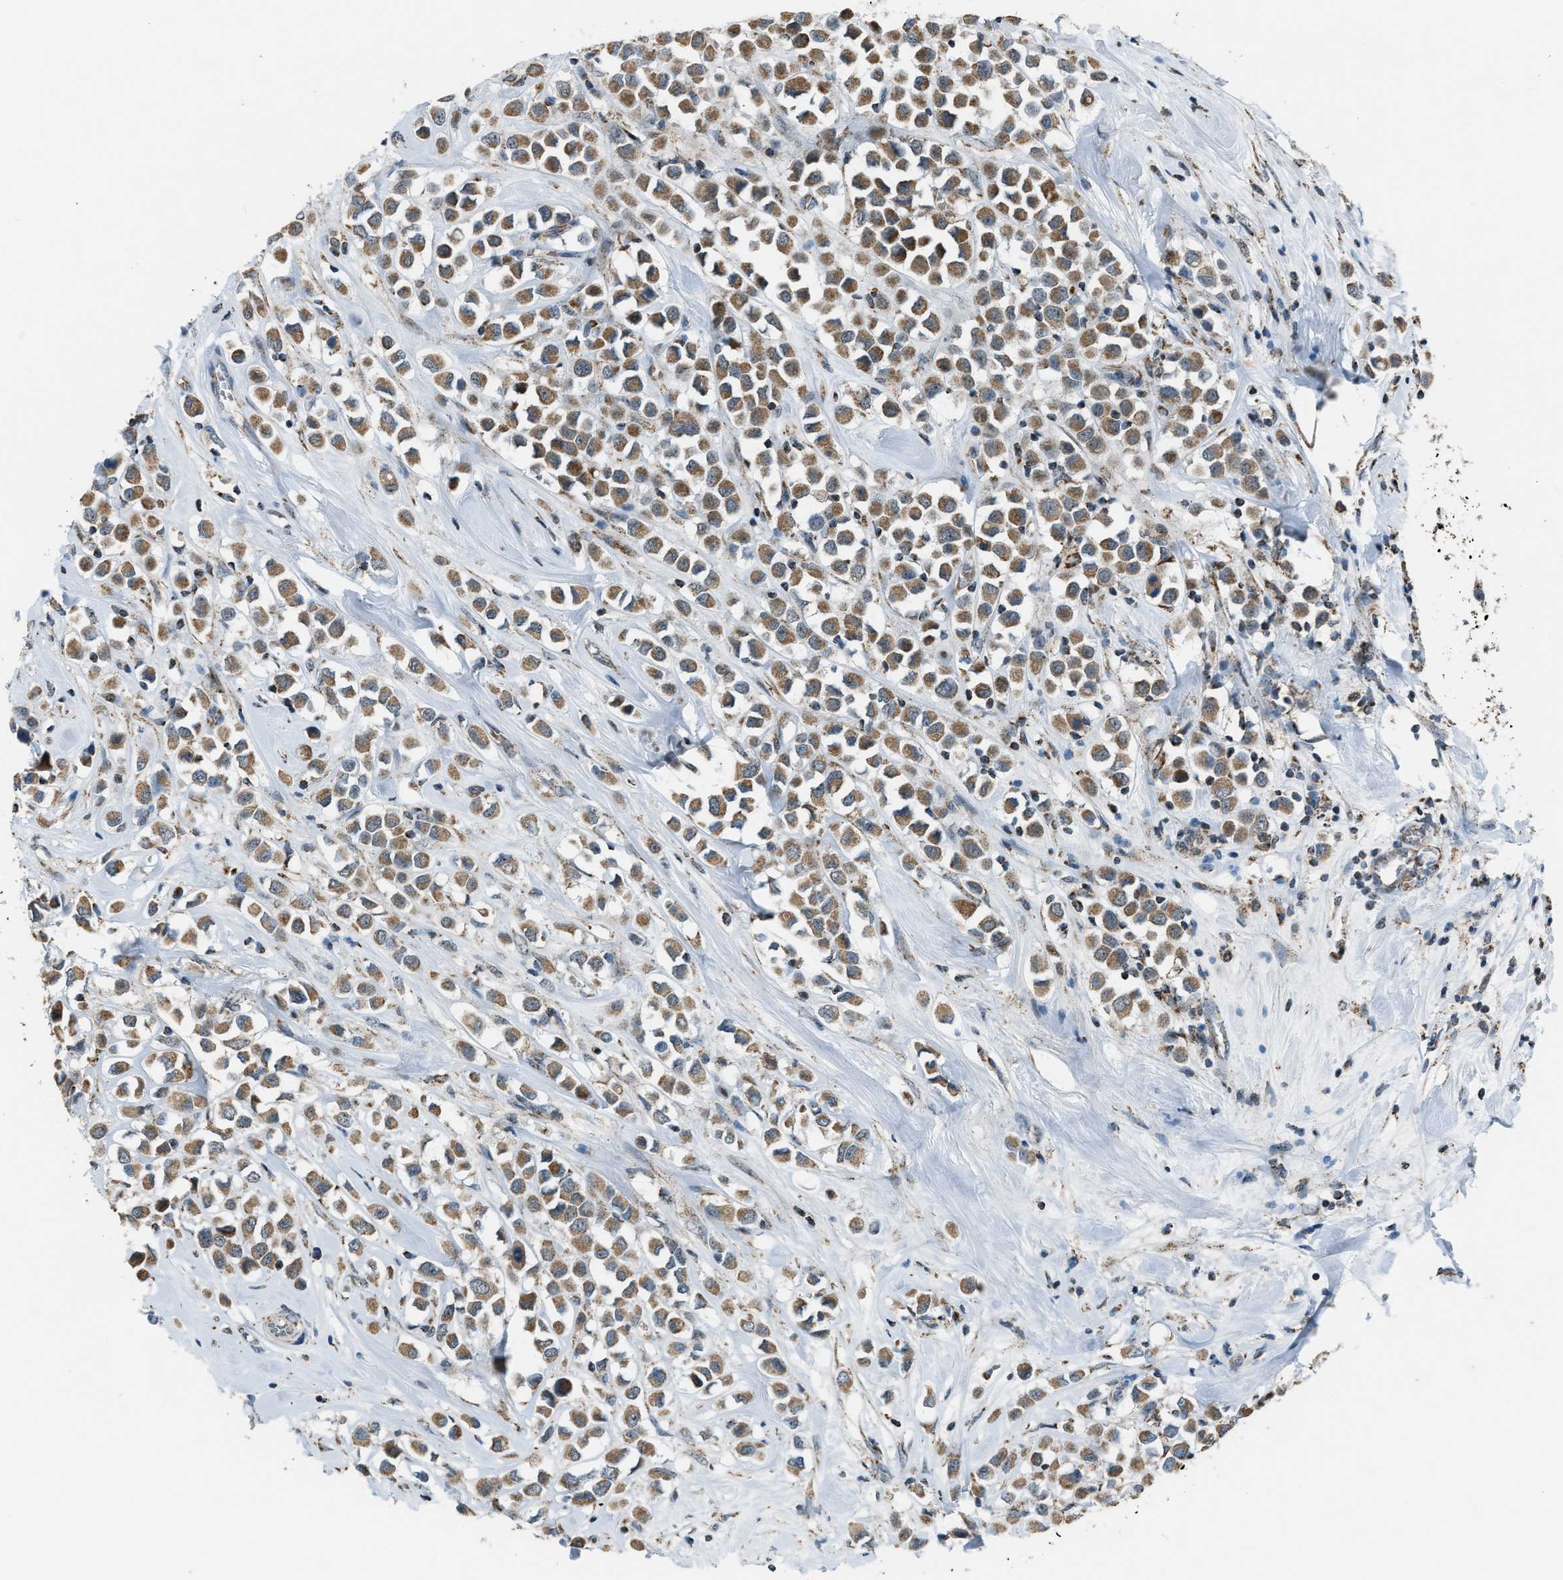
{"staining": {"intensity": "moderate", "quantity": ">75%", "location": "cytoplasmic/membranous"}, "tissue": "breast cancer", "cell_type": "Tumor cells", "image_type": "cancer", "snomed": [{"axis": "morphology", "description": "Duct carcinoma"}, {"axis": "topography", "description": "Breast"}], "caption": "Immunohistochemistry (IHC) (DAB (3,3'-diaminobenzidine)) staining of breast cancer (invasive ductal carcinoma) reveals moderate cytoplasmic/membranous protein staining in about >75% of tumor cells. The protein of interest is shown in brown color, while the nuclei are stained blue.", "gene": "CHN2", "patient": {"sex": "female", "age": 61}}